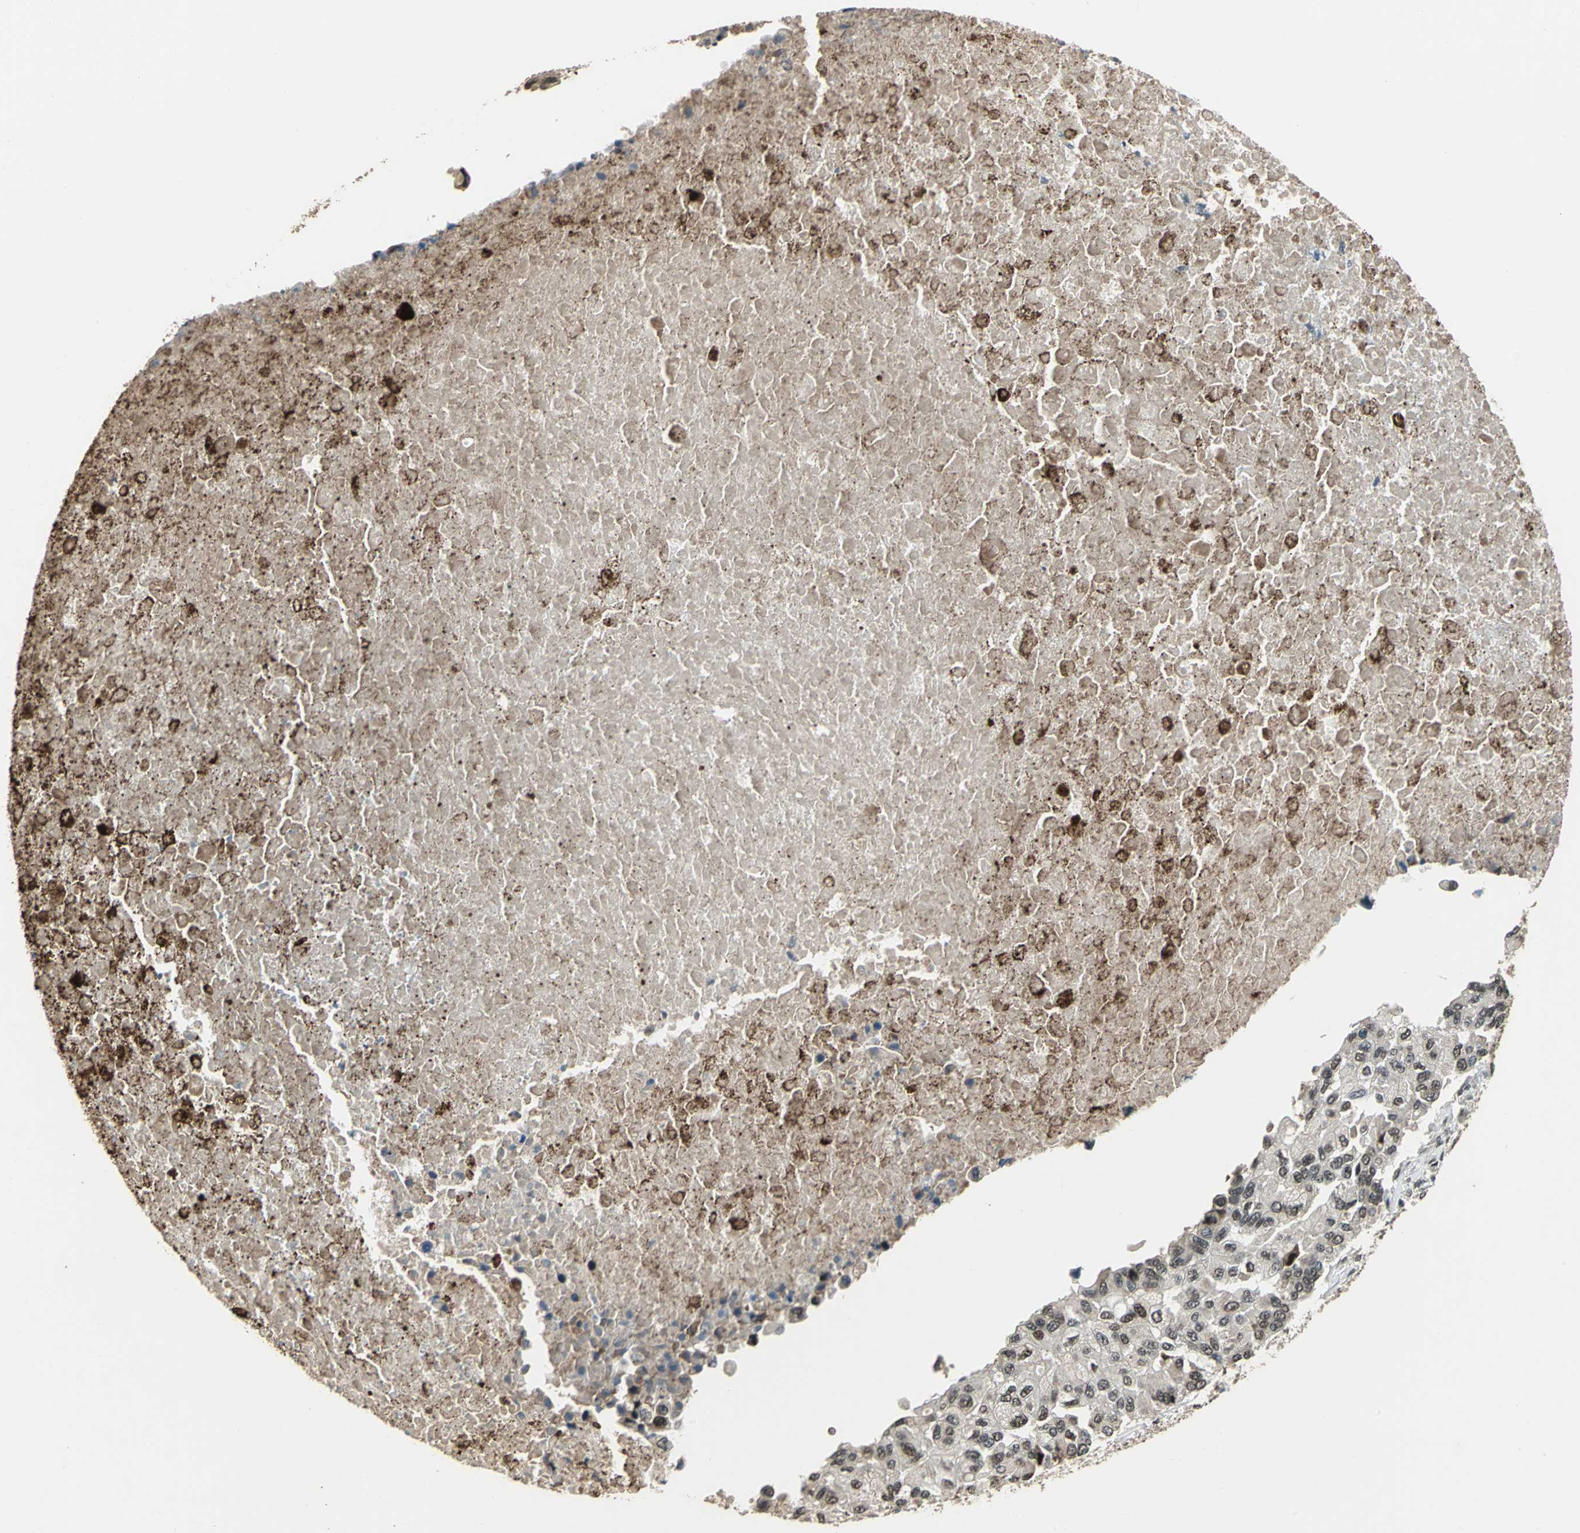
{"staining": {"intensity": "weak", "quantity": ">75%", "location": "nuclear"}, "tissue": "breast cancer", "cell_type": "Tumor cells", "image_type": "cancer", "snomed": [{"axis": "morphology", "description": "Normal tissue, NOS"}, {"axis": "morphology", "description": "Duct carcinoma"}, {"axis": "topography", "description": "Breast"}], "caption": "The immunohistochemical stain labels weak nuclear expression in tumor cells of breast cancer tissue.", "gene": "MIS18BP1", "patient": {"sex": "female", "age": 49}}